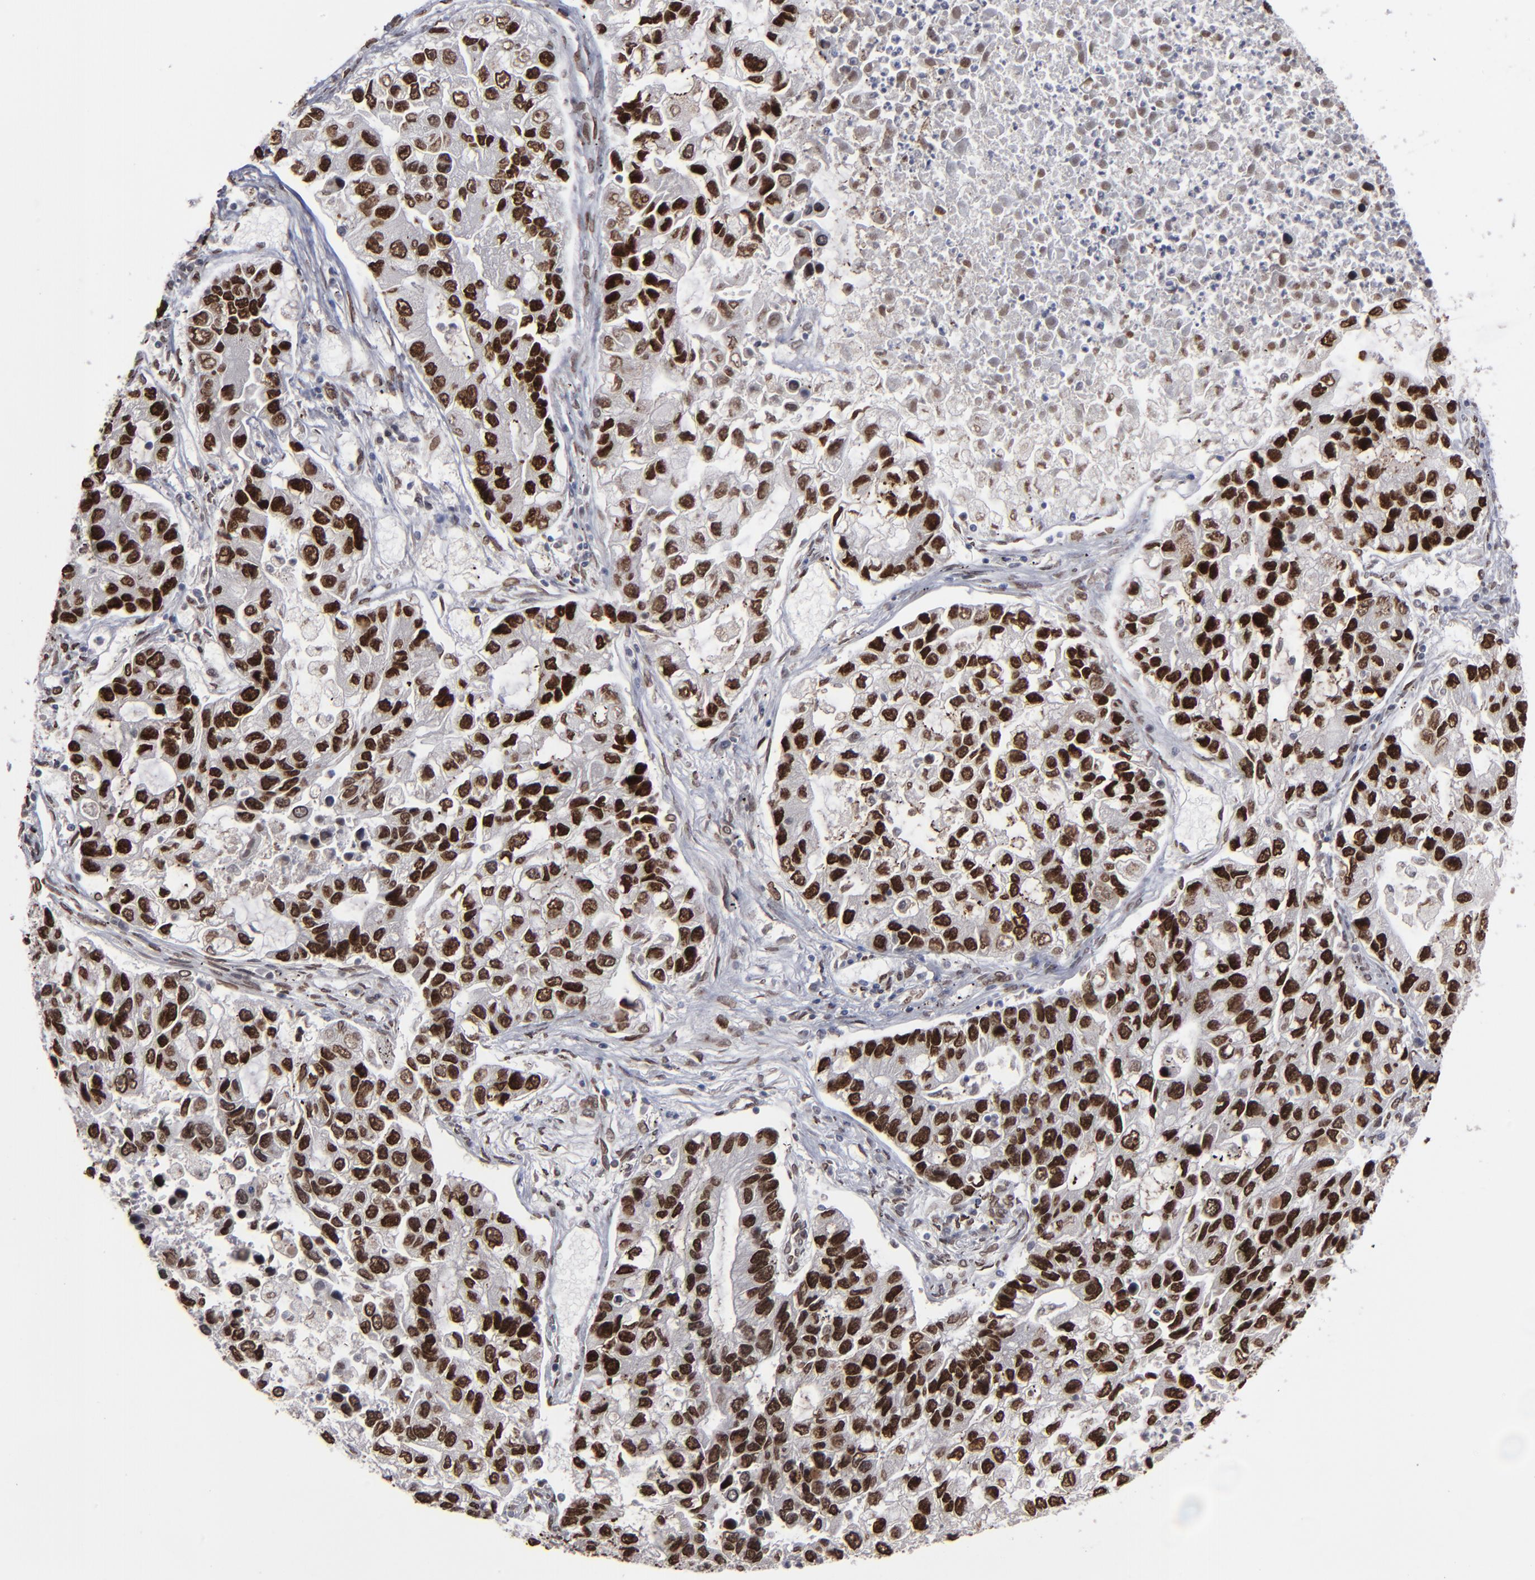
{"staining": {"intensity": "strong", "quantity": ">75%", "location": "nuclear"}, "tissue": "lung cancer", "cell_type": "Tumor cells", "image_type": "cancer", "snomed": [{"axis": "morphology", "description": "Adenocarcinoma, NOS"}, {"axis": "topography", "description": "Lung"}], "caption": "Immunohistochemistry (DAB (3,3'-diaminobenzidine)) staining of human lung cancer exhibits strong nuclear protein staining in approximately >75% of tumor cells.", "gene": "BAZ1A", "patient": {"sex": "female", "age": 51}}